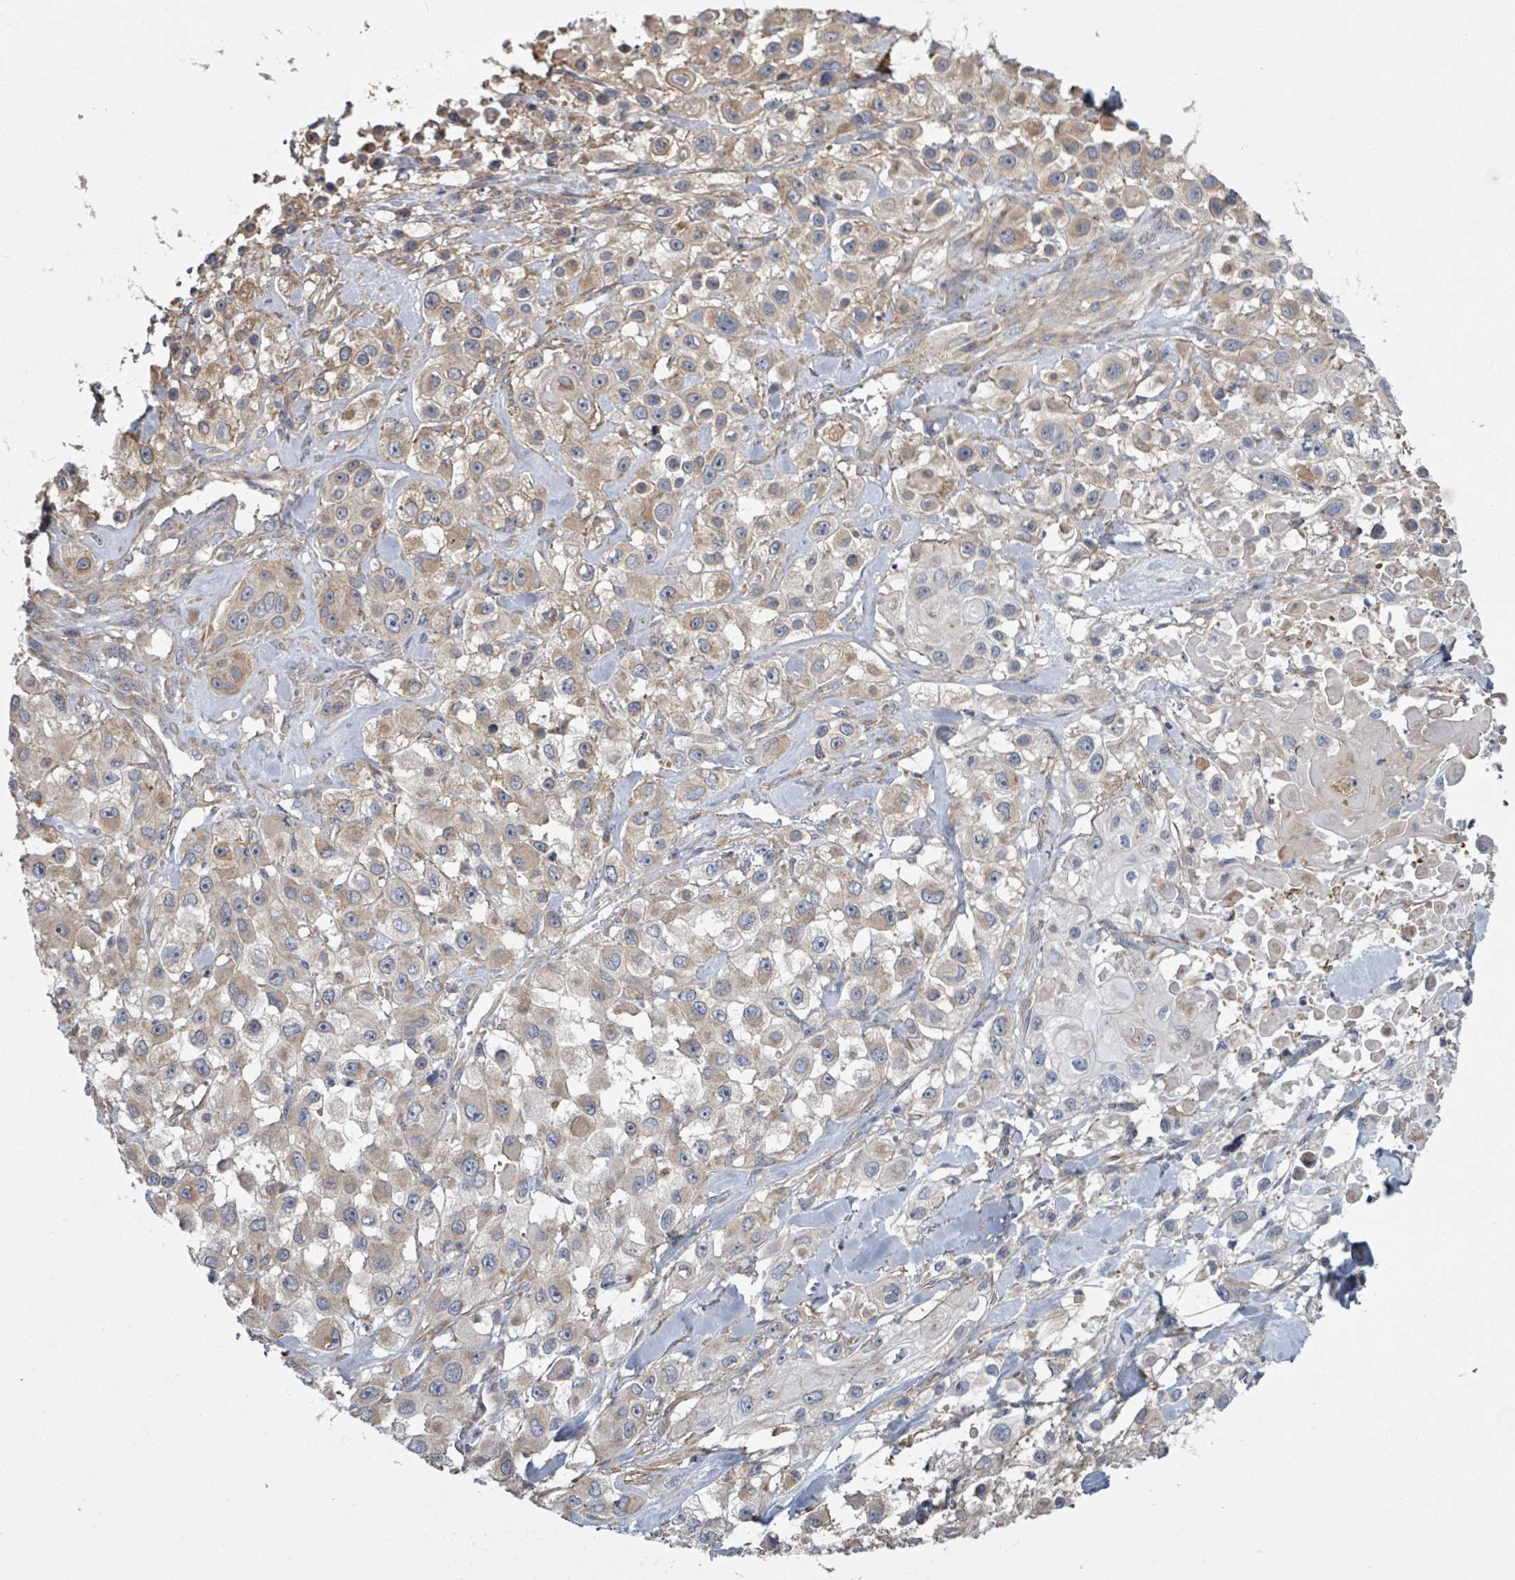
{"staining": {"intensity": "weak", "quantity": "25%-75%", "location": "cytoplasmic/membranous"}, "tissue": "skin cancer", "cell_type": "Tumor cells", "image_type": "cancer", "snomed": [{"axis": "morphology", "description": "Squamous cell carcinoma, NOS"}, {"axis": "topography", "description": "Skin"}], "caption": "This histopathology image demonstrates skin cancer (squamous cell carcinoma) stained with immunohistochemistry (IHC) to label a protein in brown. The cytoplasmic/membranous of tumor cells show weak positivity for the protein. Nuclei are counter-stained blue.", "gene": "ADCK1", "patient": {"sex": "male", "age": 63}}